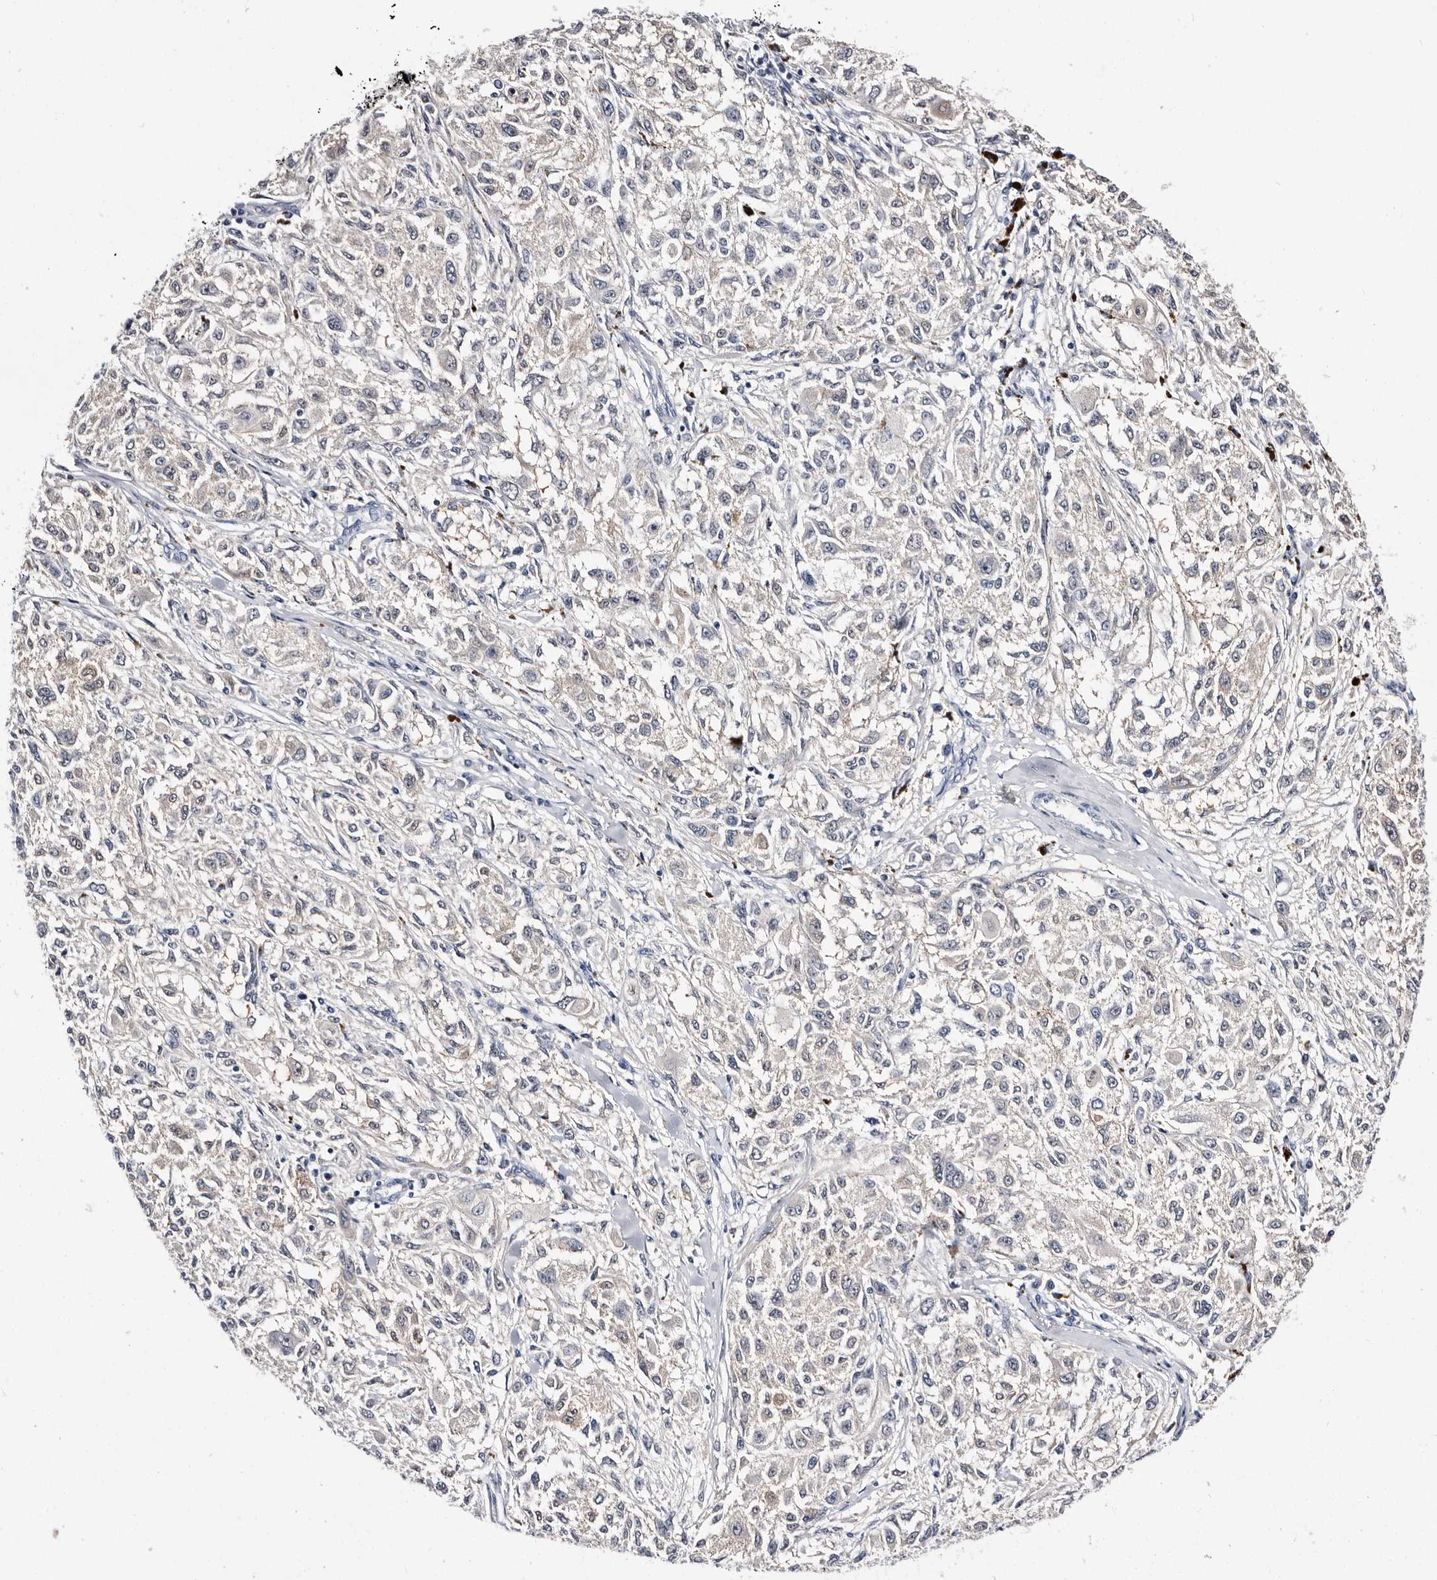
{"staining": {"intensity": "moderate", "quantity": "25%-75%", "location": "cytoplasmic/membranous,nuclear"}, "tissue": "melanoma", "cell_type": "Tumor cells", "image_type": "cancer", "snomed": [{"axis": "morphology", "description": "Necrosis, NOS"}, {"axis": "morphology", "description": "Malignant melanoma, NOS"}, {"axis": "topography", "description": "Skin"}], "caption": "IHC micrograph of neoplastic tissue: human malignant melanoma stained using immunohistochemistry shows medium levels of moderate protein expression localized specifically in the cytoplasmic/membranous and nuclear of tumor cells, appearing as a cytoplasmic/membranous and nuclear brown color.", "gene": "TP53I3", "patient": {"sex": "female", "age": 87}}